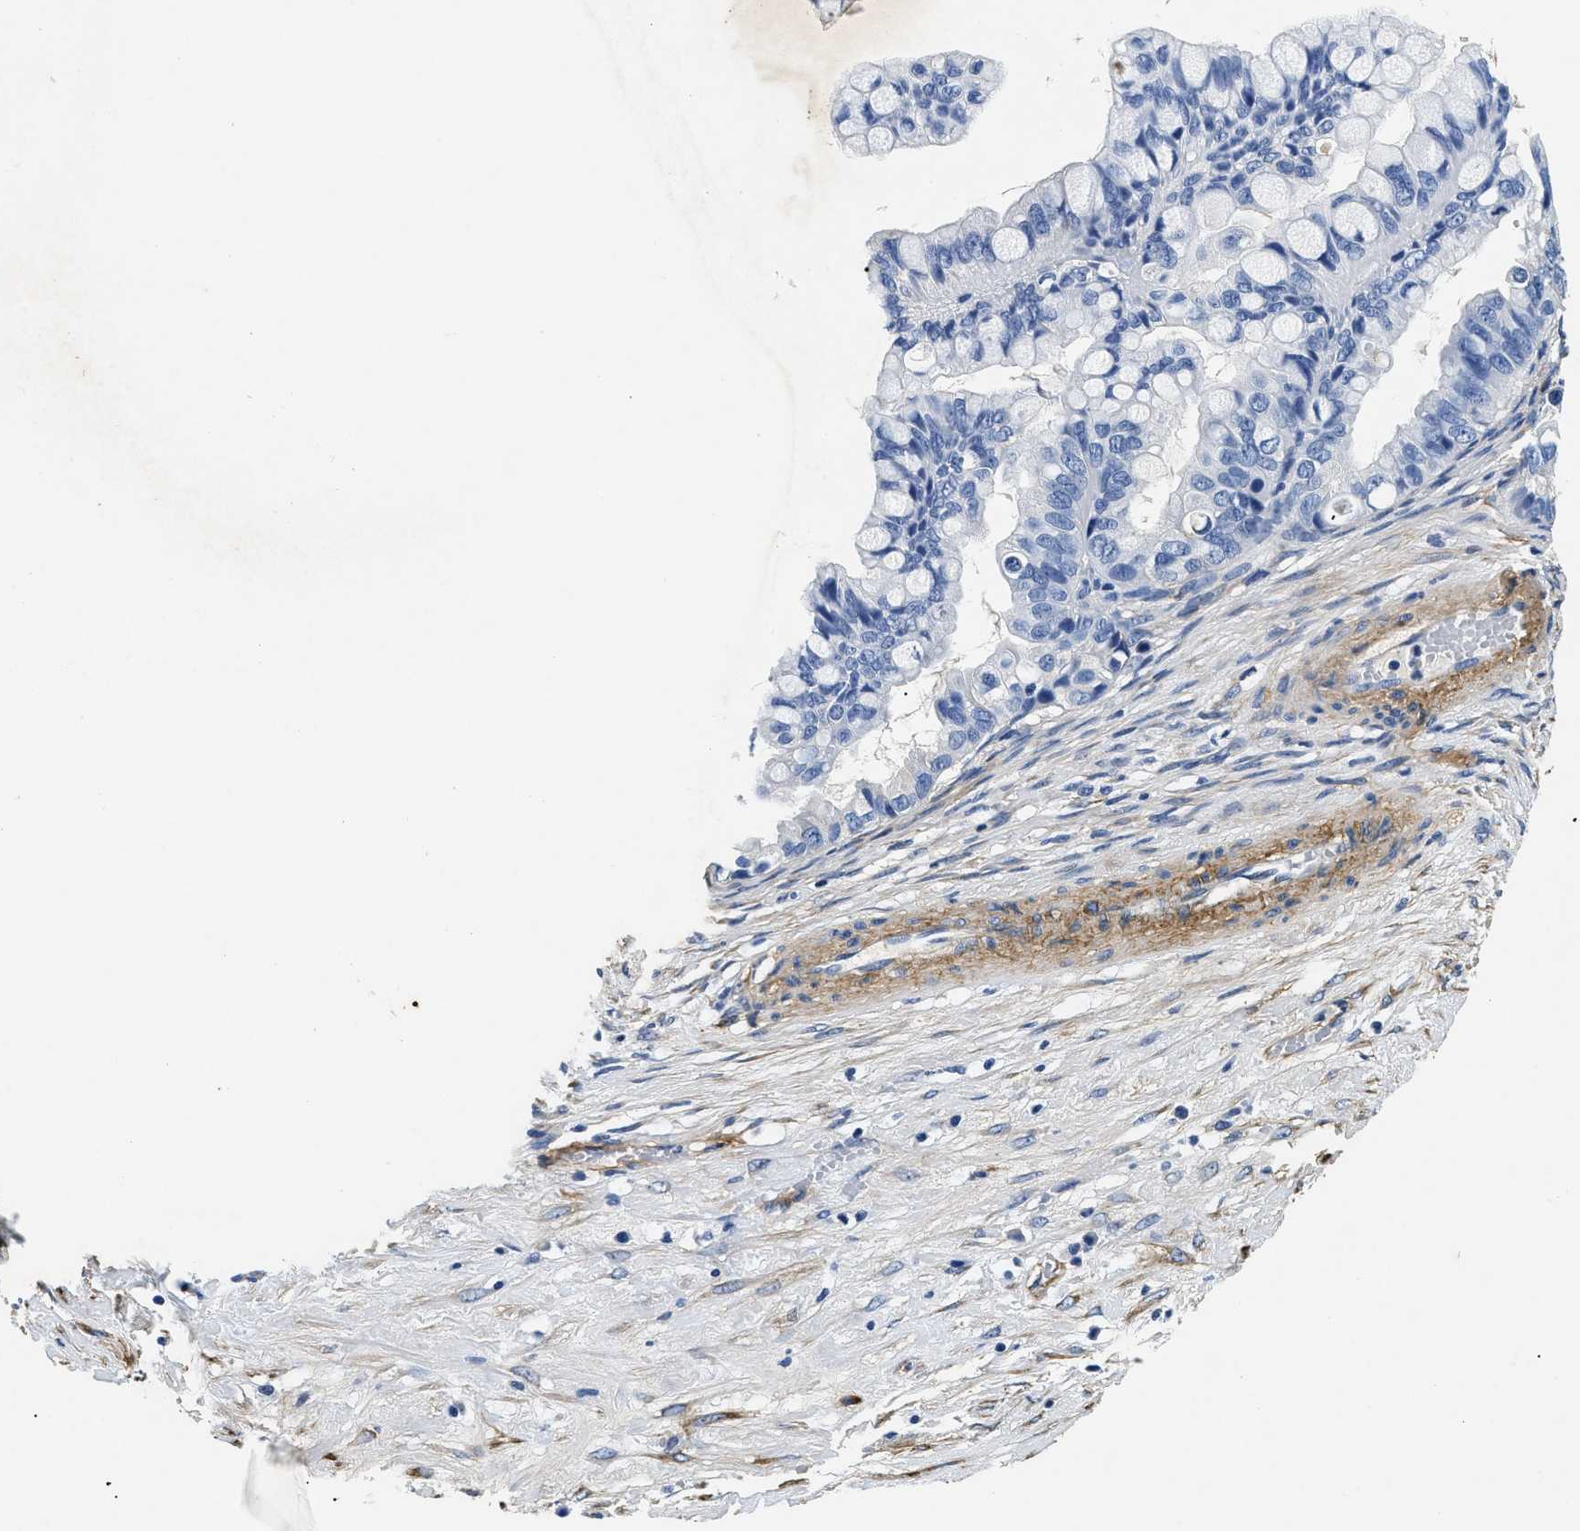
{"staining": {"intensity": "negative", "quantity": "none", "location": "none"}, "tissue": "ovarian cancer", "cell_type": "Tumor cells", "image_type": "cancer", "snomed": [{"axis": "morphology", "description": "Cystadenocarcinoma, mucinous, NOS"}, {"axis": "topography", "description": "Ovary"}], "caption": "Mucinous cystadenocarcinoma (ovarian) stained for a protein using IHC demonstrates no positivity tumor cells.", "gene": "LAMA3", "patient": {"sex": "female", "age": 80}}